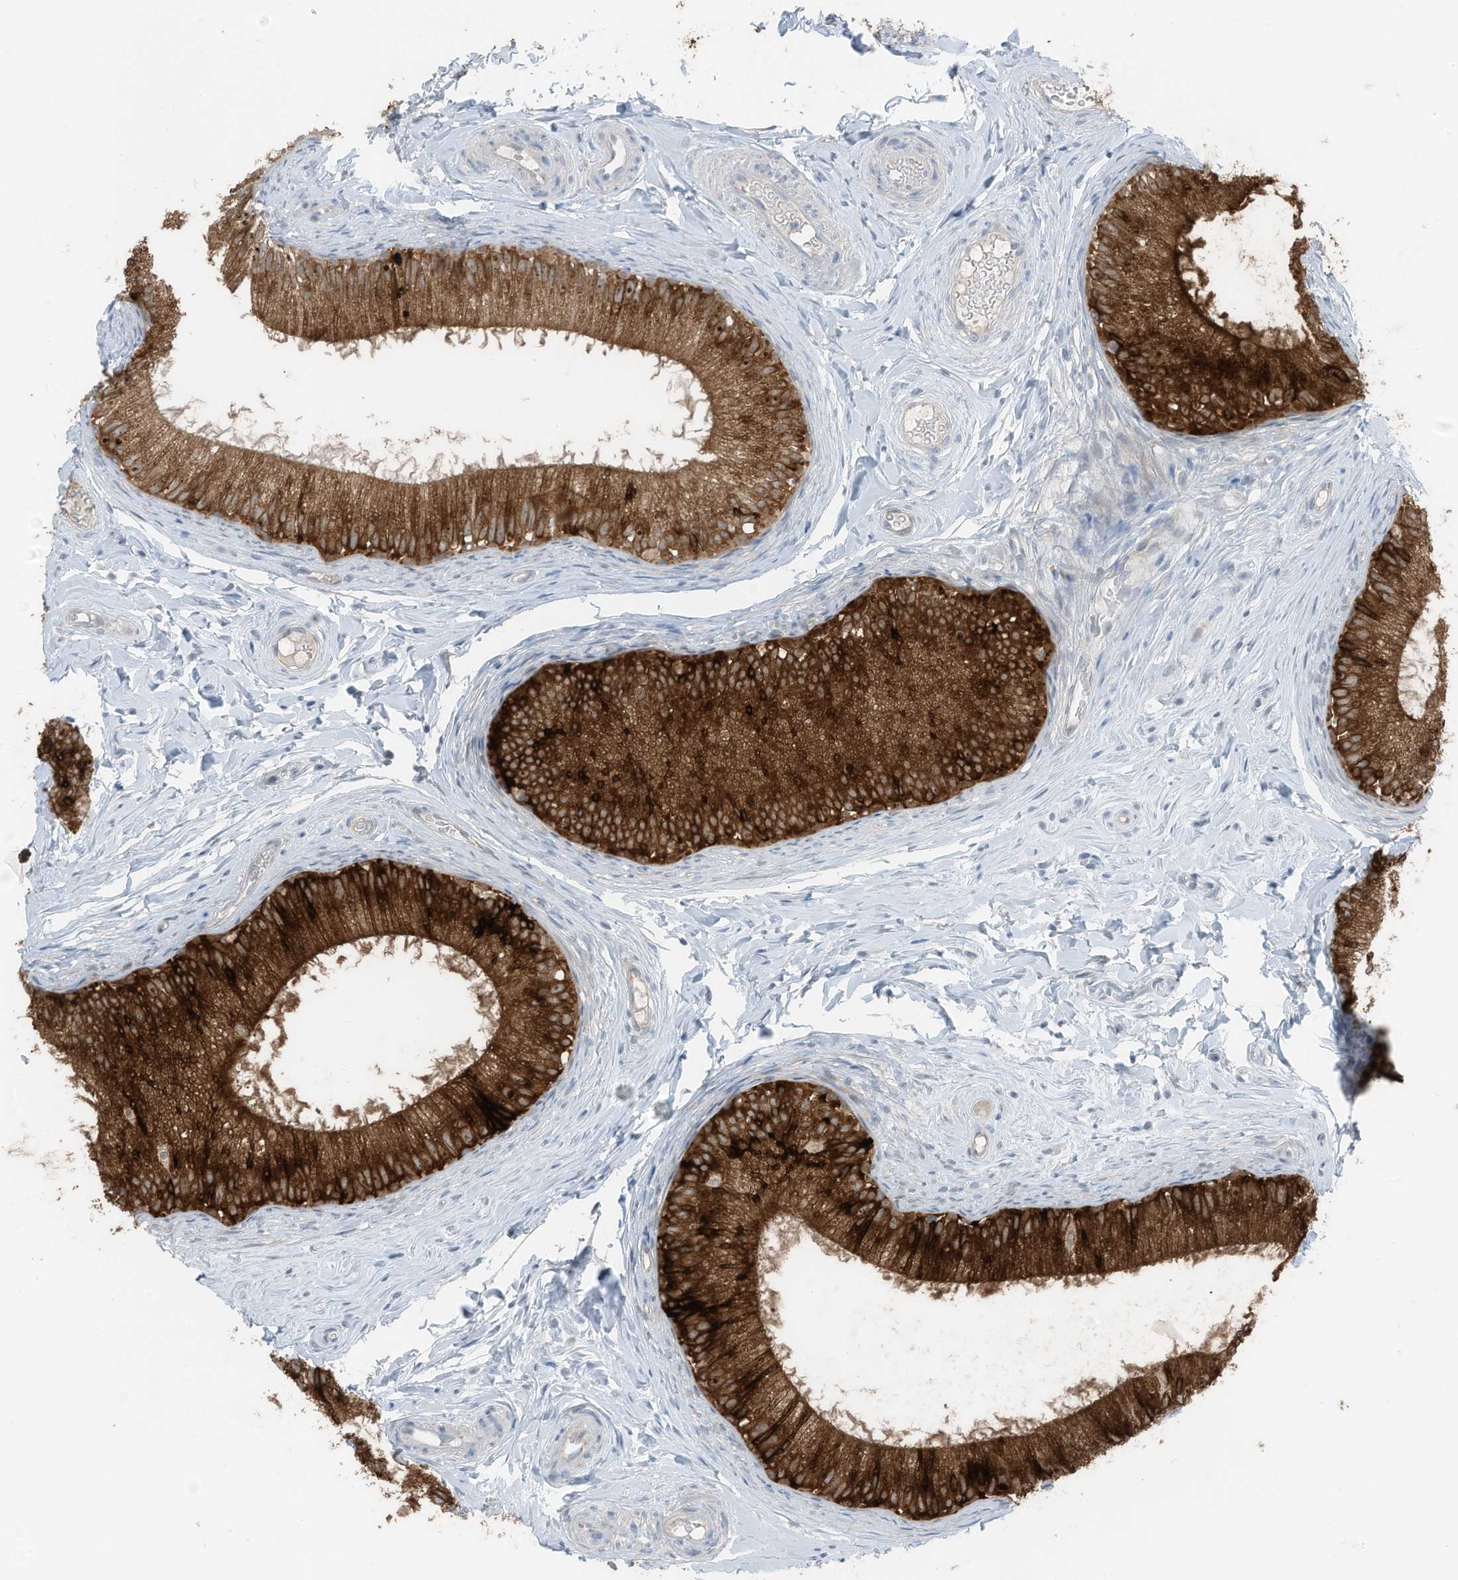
{"staining": {"intensity": "strong", "quantity": ">75%", "location": "cytoplasmic/membranous"}, "tissue": "epididymis", "cell_type": "Glandular cells", "image_type": "normal", "snomed": [{"axis": "morphology", "description": "Normal tissue, NOS"}, {"axis": "topography", "description": "Epididymis"}], "caption": "Normal epididymis exhibits strong cytoplasmic/membranous positivity in about >75% of glandular cells, visualized by immunohistochemistry. (brown staining indicates protein expression, while blue staining denotes nuclei).", "gene": "ARHGEF33", "patient": {"sex": "male", "age": 34}}